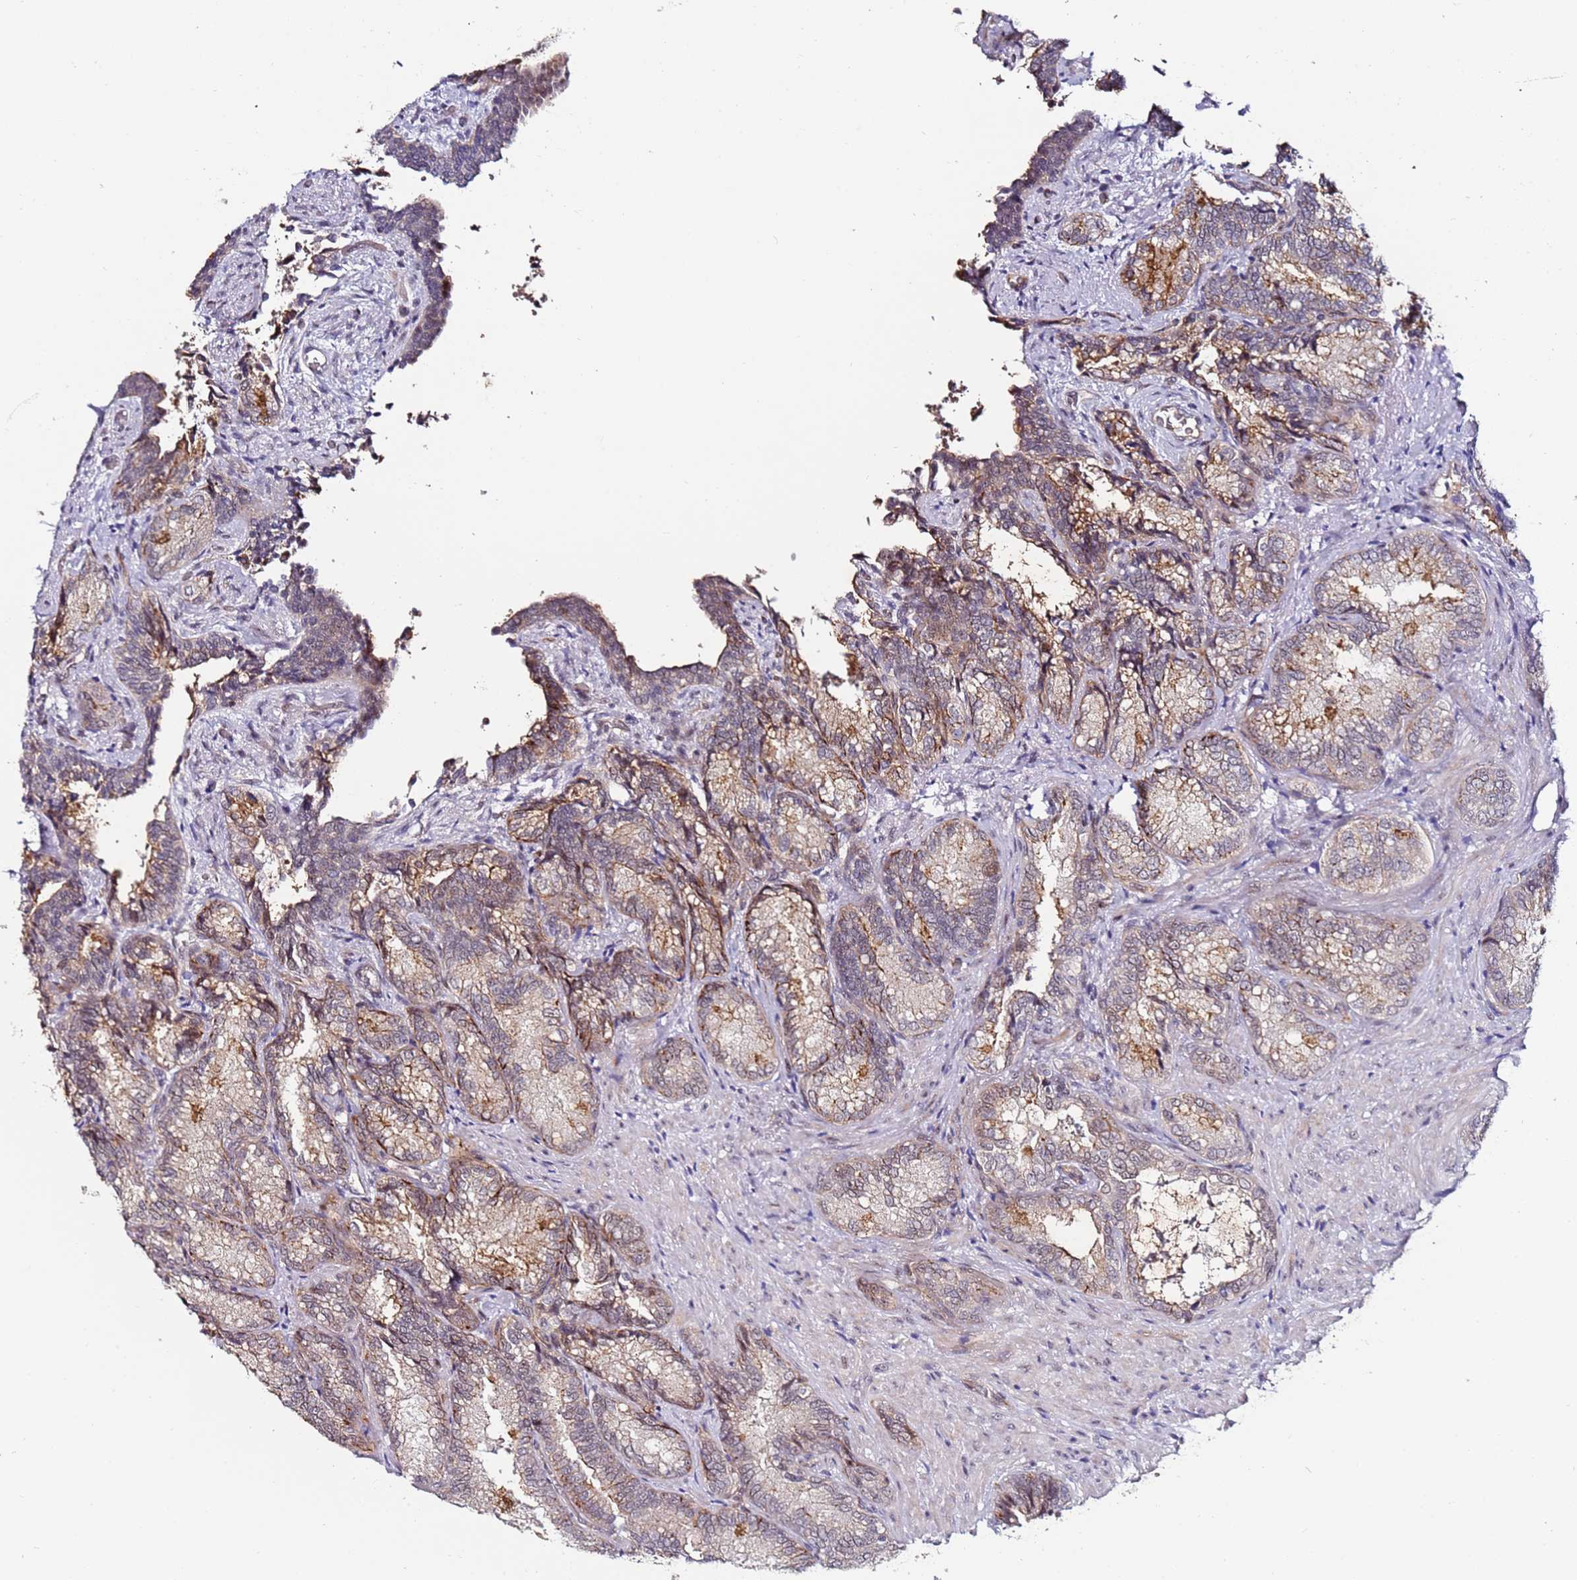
{"staining": {"intensity": "moderate", "quantity": "<25%", "location": "cytoplasmic/membranous"}, "tissue": "seminal vesicle", "cell_type": "Glandular cells", "image_type": "normal", "snomed": [{"axis": "morphology", "description": "Normal tissue, NOS"}, {"axis": "topography", "description": "Seminal veicle"}], "caption": "This is a photomicrograph of immunohistochemistry staining of benign seminal vesicle, which shows moderate positivity in the cytoplasmic/membranous of glandular cells.", "gene": "DUSP28", "patient": {"sex": "male", "age": 58}}